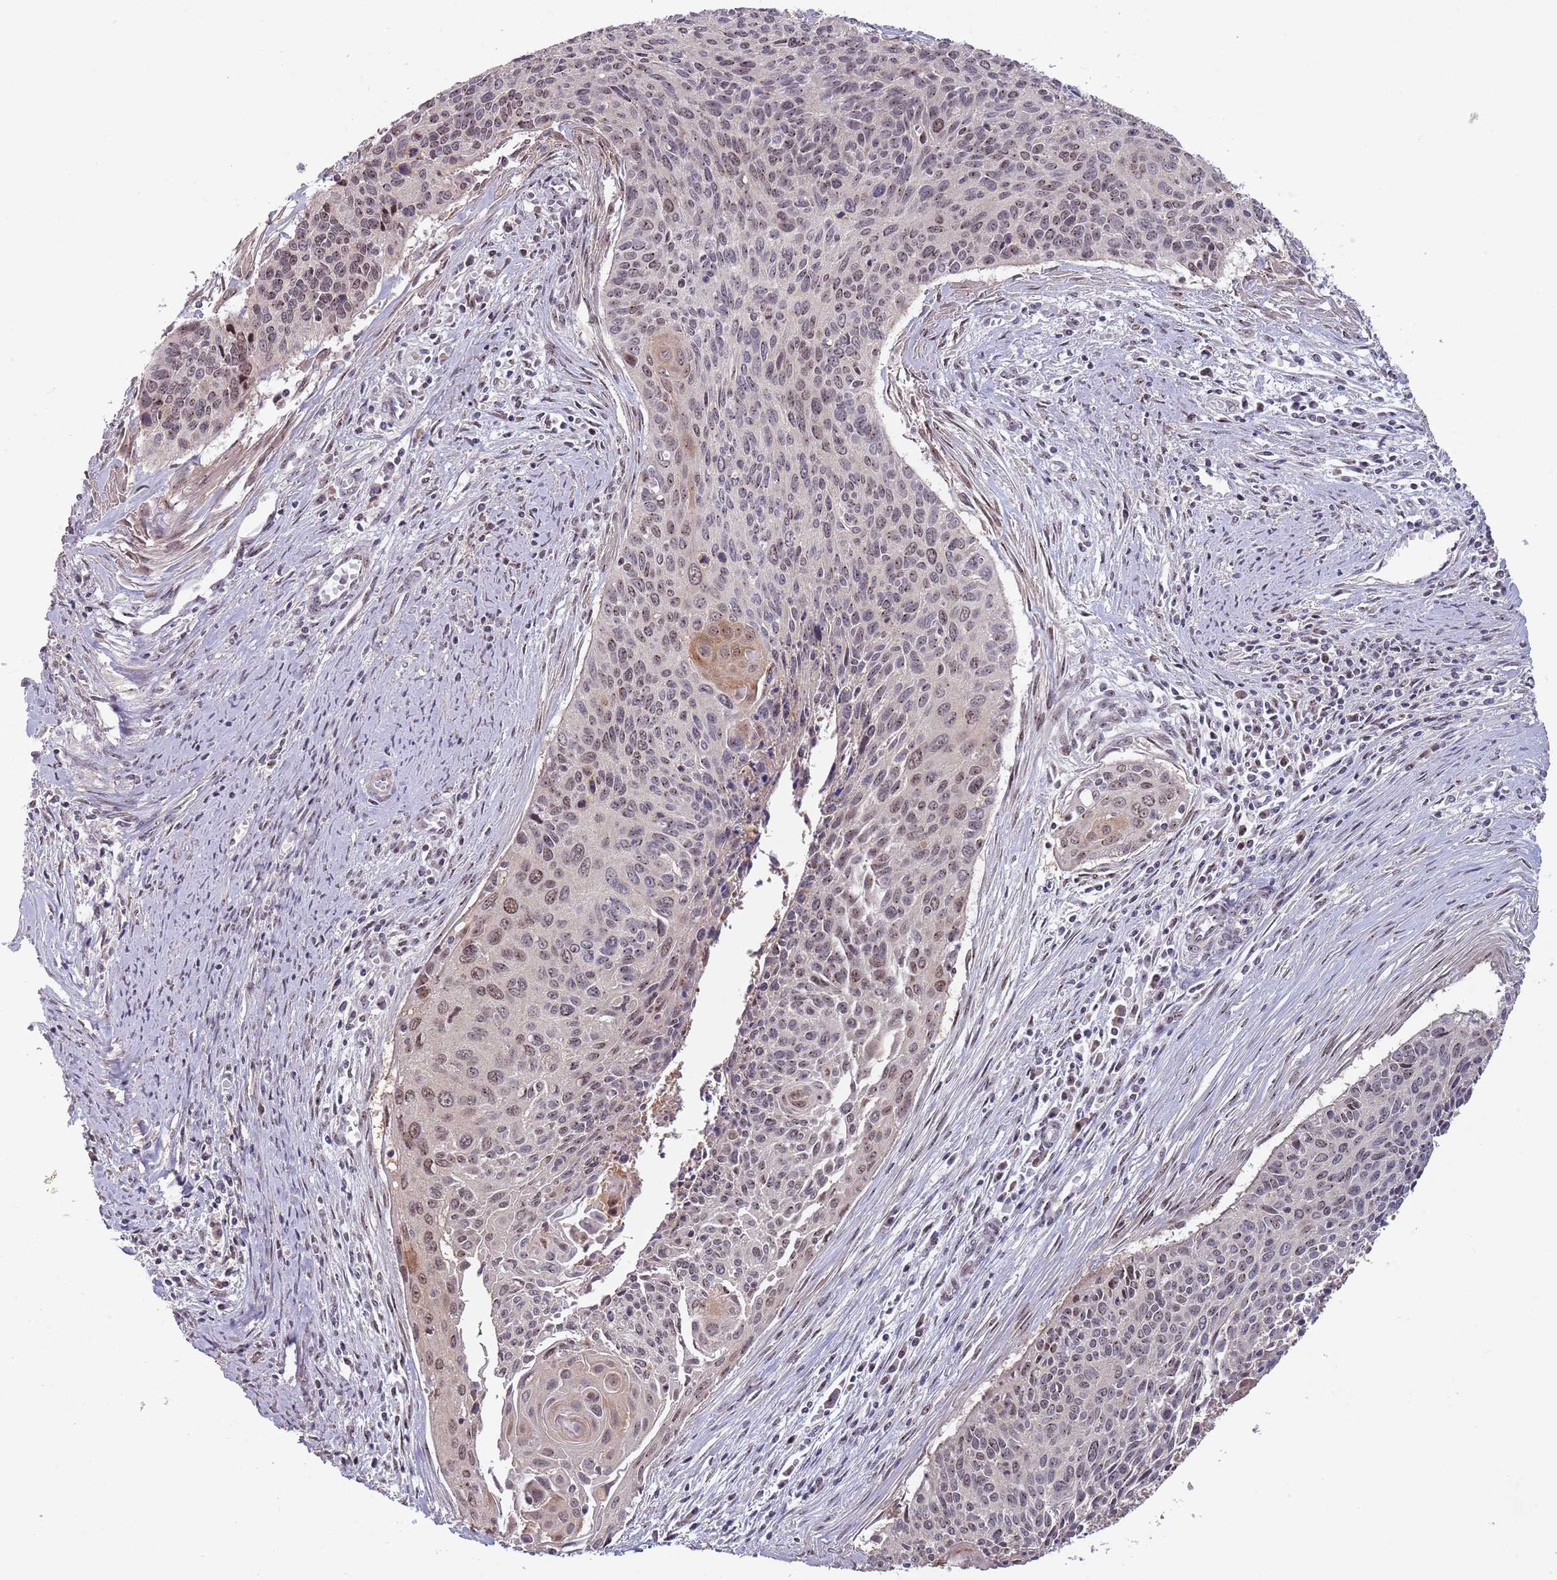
{"staining": {"intensity": "moderate", "quantity": ">75%", "location": "cytoplasmic/membranous,nuclear"}, "tissue": "cervical cancer", "cell_type": "Tumor cells", "image_type": "cancer", "snomed": [{"axis": "morphology", "description": "Squamous cell carcinoma, NOS"}, {"axis": "topography", "description": "Cervix"}], "caption": "Immunohistochemistry micrograph of neoplastic tissue: cervical cancer (squamous cell carcinoma) stained using immunohistochemistry displays medium levels of moderate protein expression localized specifically in the cytoplasmic/membranous and nuclear of tumor cells, appearing as a cytoplasmic/membranous and nuclear brown color.", "gene": "CIZ1", "patient": {"sex": "female", "age": 55}}